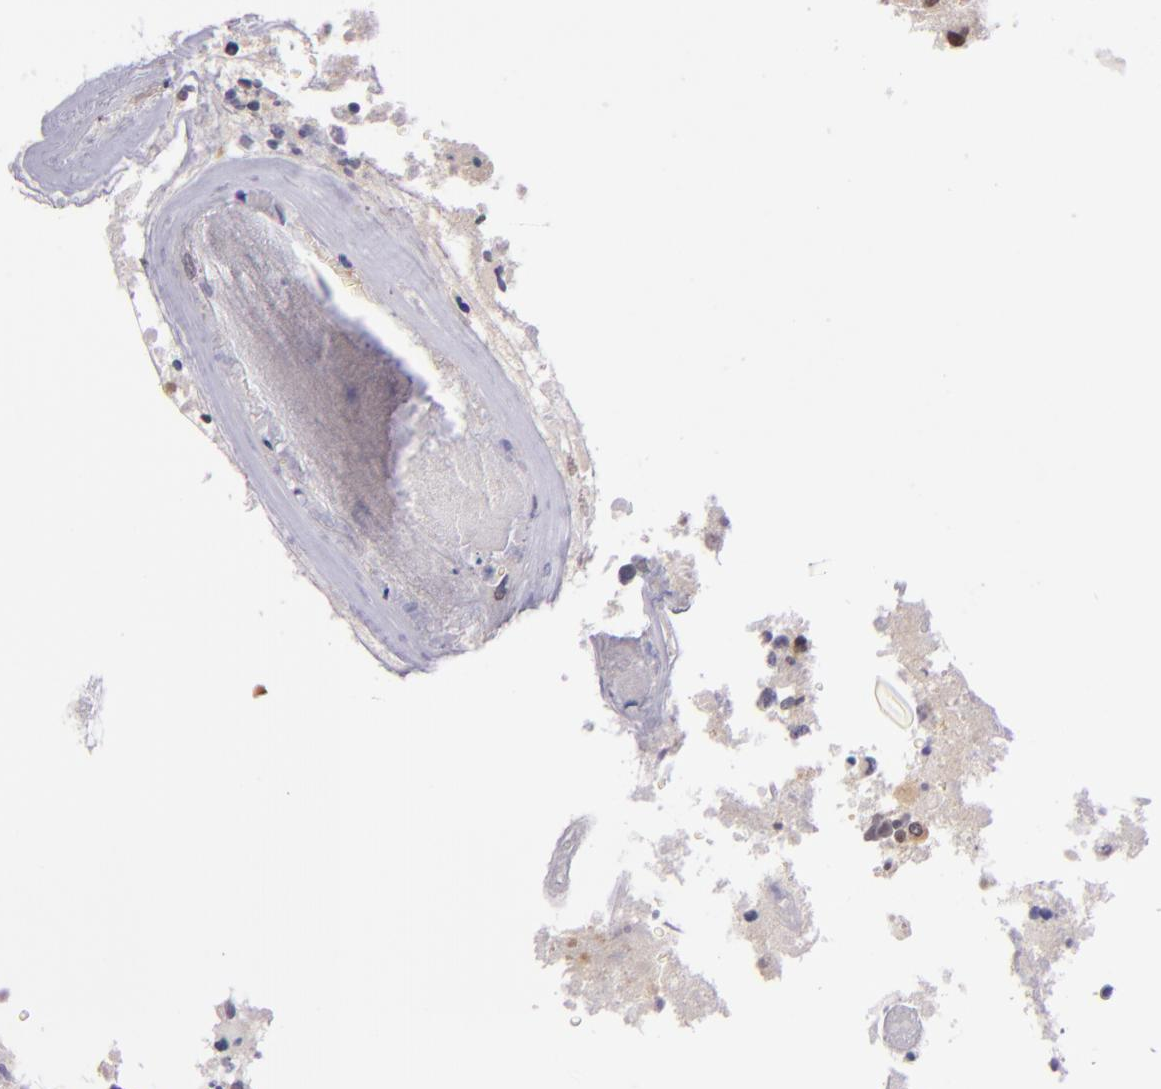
{"staining": {"intensity": "moderate", "quantity": "<25%", "location": "nuclear"}, "tissue": "glioma", "cell_type": "Tumor cells", "image_type": "cancer", "snomed": [{"axis": "morphology", "description": "Glioma, malignant, High grade"}, {"axis": "topography", "description": "Brain"}], "caption": "Immunohistochemical staining of human glioma demonstrates low levels of moderate nuclear protein staining in about <25% of tumor cells. (DAB (3,3'-diaminobenzidine) IHC with brightfield microscopy, high magnification).", "gene": "CSE1L", "patient": {"sex": "male", "age": 69}}